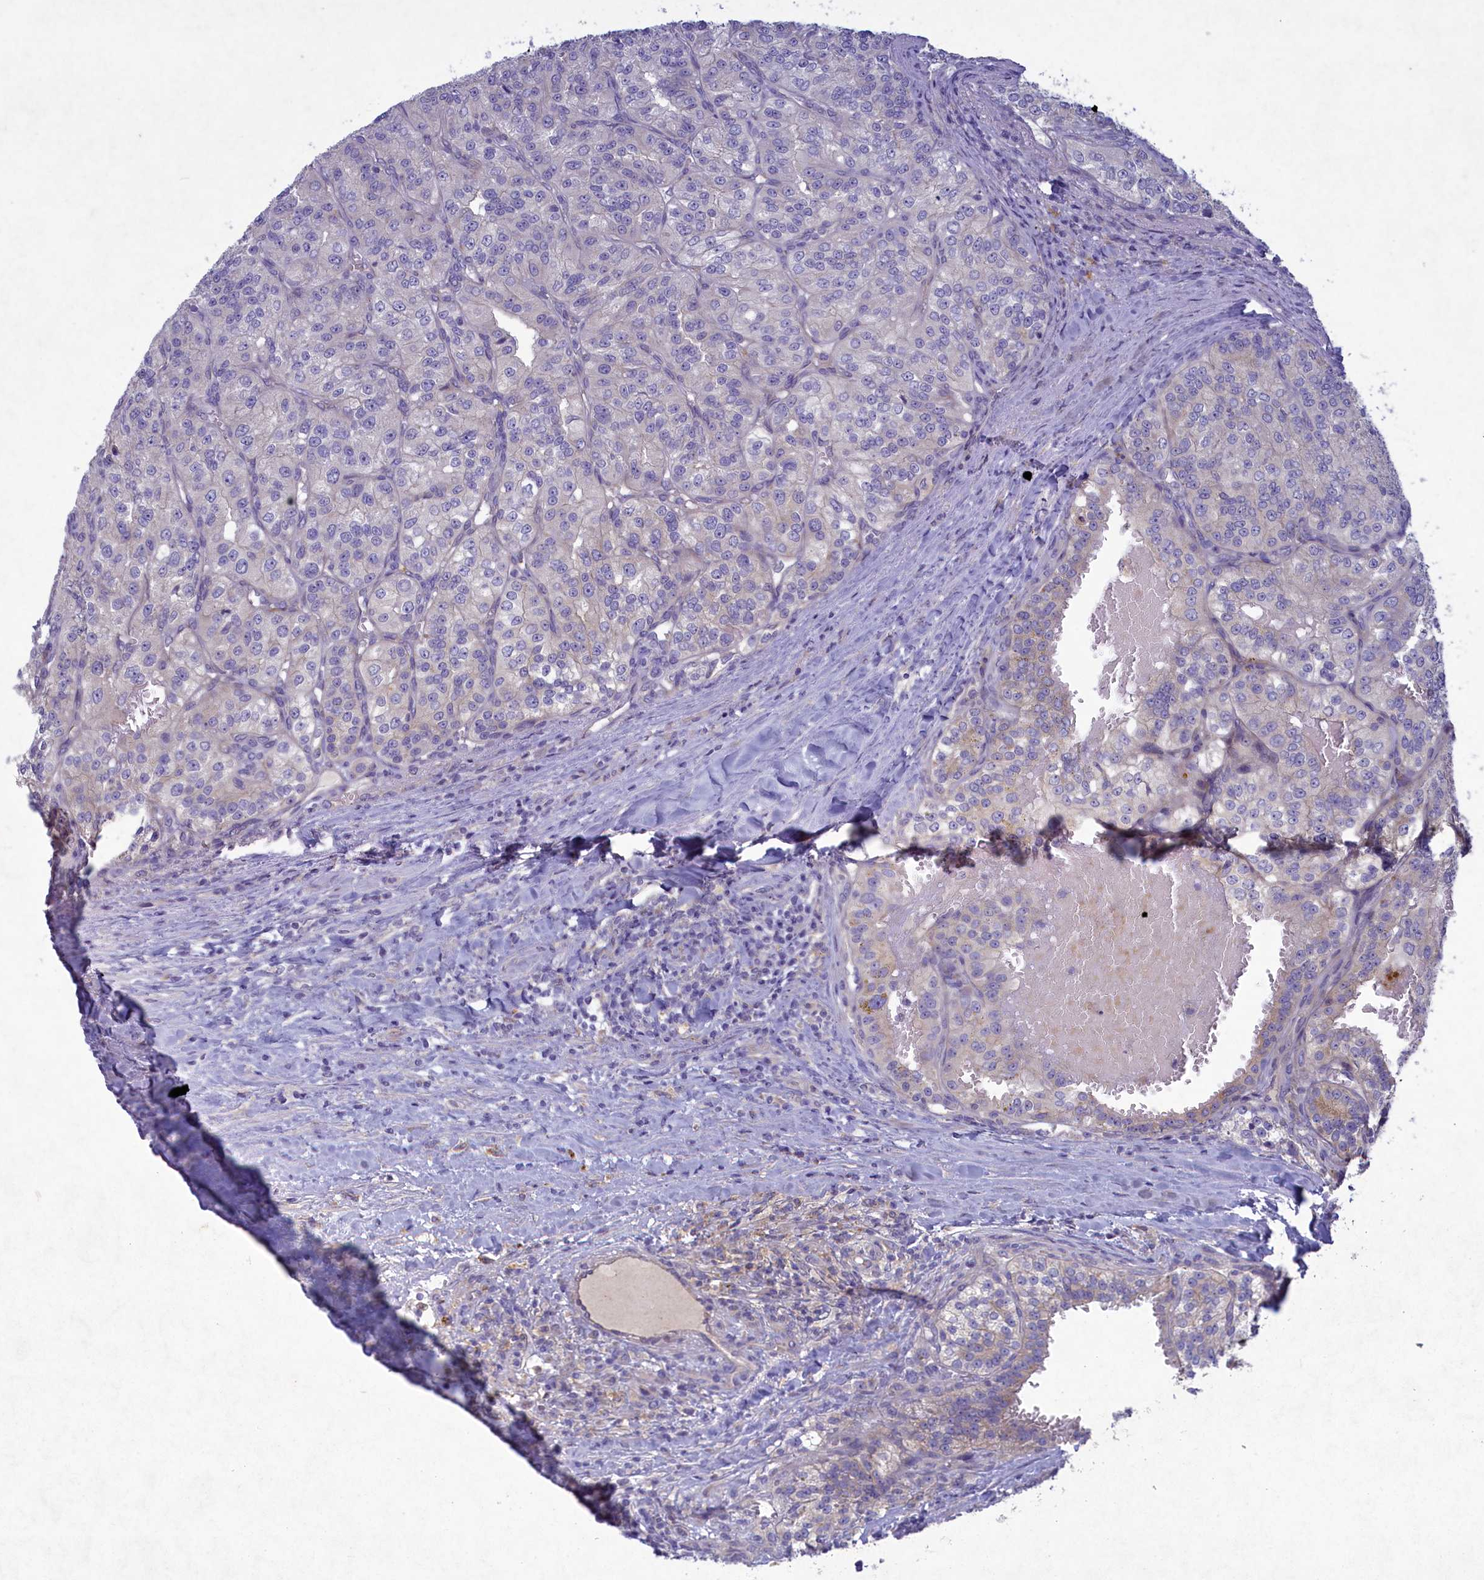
{"staining": {"intensity": "negative", "quantity": "none", "location": "none"}, "tissue": "renal cancer", "cell_type": "Tumor cells", "image_type": "cancer", "snomed": [{"axis": "morphology", "description": "Adenocarcinoma, NOS"}, {"axis": "topography", "description": "Kidney"}], "caption": "IHC of renal cancer (adenocarcinoma) demonstrates no positivity in tumor cells.", "gene": "PLEKHG6", "patient": {"sex": "female", "age": 63}}